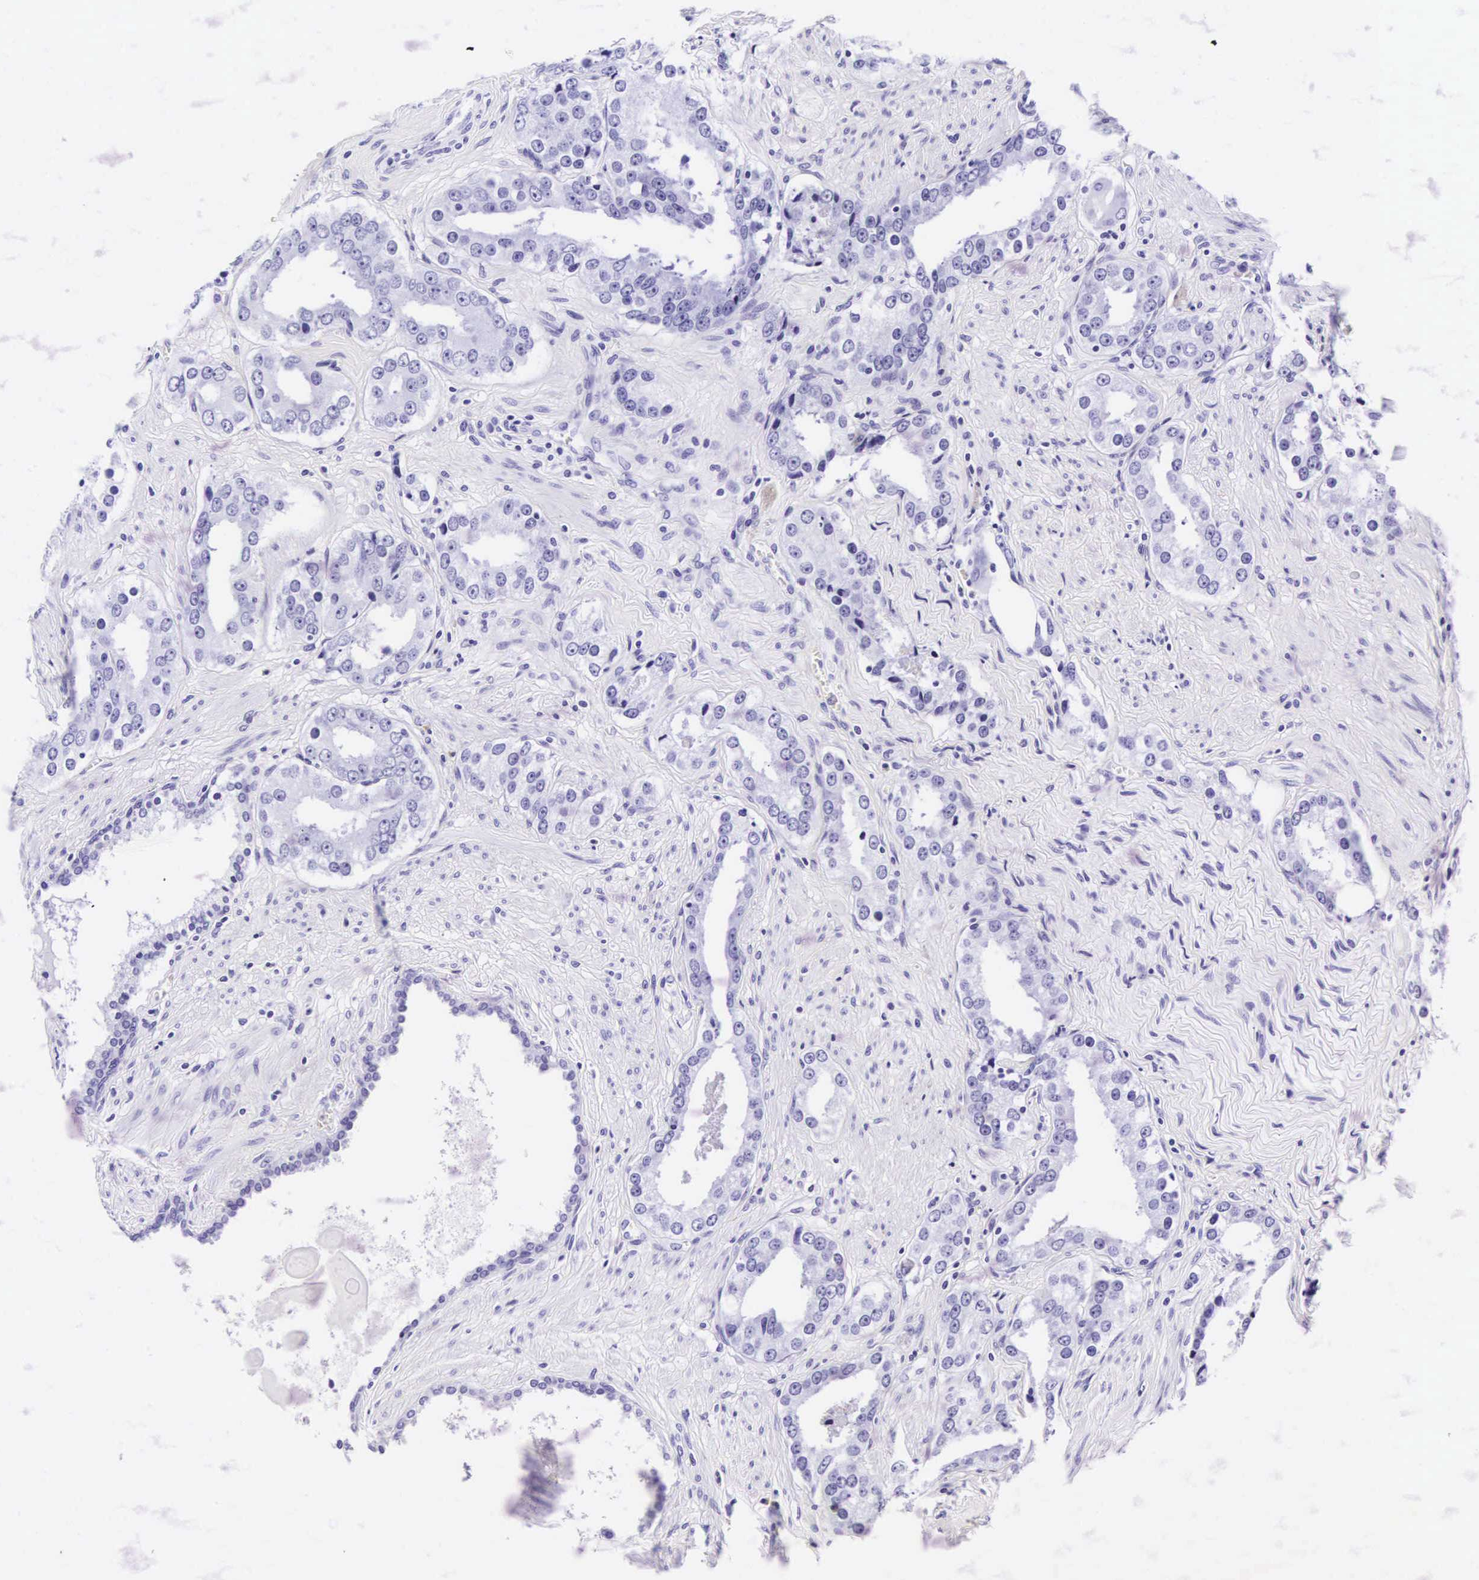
{"staining": {"intensity": "negative", "quantity": "none", "location": "none"}, "tissue": "prostate cancer", "cell_type": "Tumor cells", "image_type": "cancer", "snomed": [{"axis": "morphology", "description": "Adenocarcinoma, Medium grade"}, {"axis": "topography", "description": "Prostate"}], "caption": "An immunohistochemistry micrograph of adenocarcinoma (medium-grade) (prostate) is shown. There is no staining in tumor cells of adenocarcinoma (medium-grade) (prostate).", "gene": "CD1A", "patient": {"sex": "male", "age": 73}}